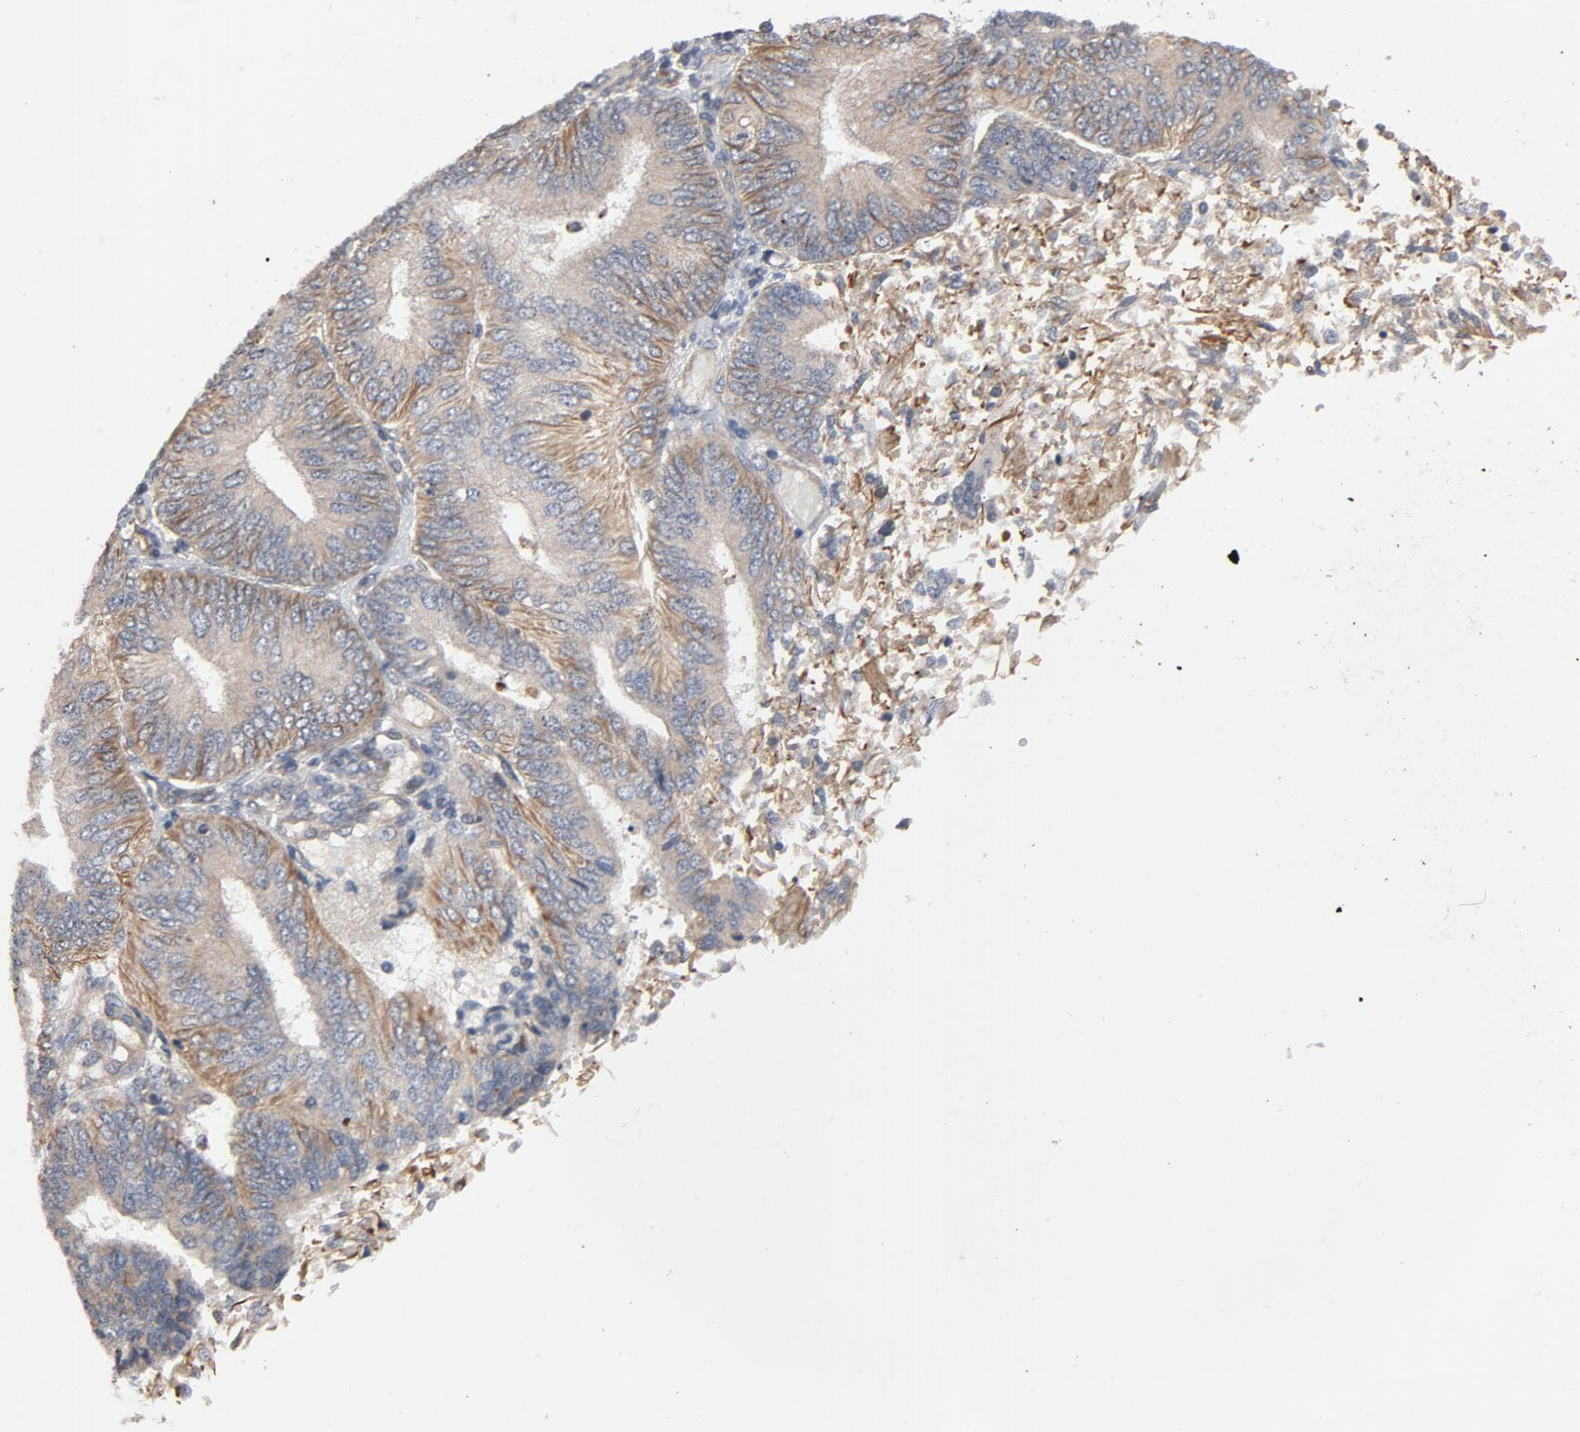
{"staining": {"intensity": "moderate", "quantity": "25%-75%", "location": "cytoplasmic/membranous"}, "tissue": "endometrial cancer", "cell_type": "Tumor cells", "image_type": "cancer", "snomed": [{"axis": "morphology", "description": "Adenocarcinoma, NOS"}, {"axis": "topography", "description": "Endometrium"}], "caption": "The histopathology image displays staining of endometrial adenocarcinoma, revealing moderate cytoplasmic/membranous protein staining (brown color) within tumor cells.", "gene": "TRIOBP", "patient": {"sex": "female", "age": 55}}